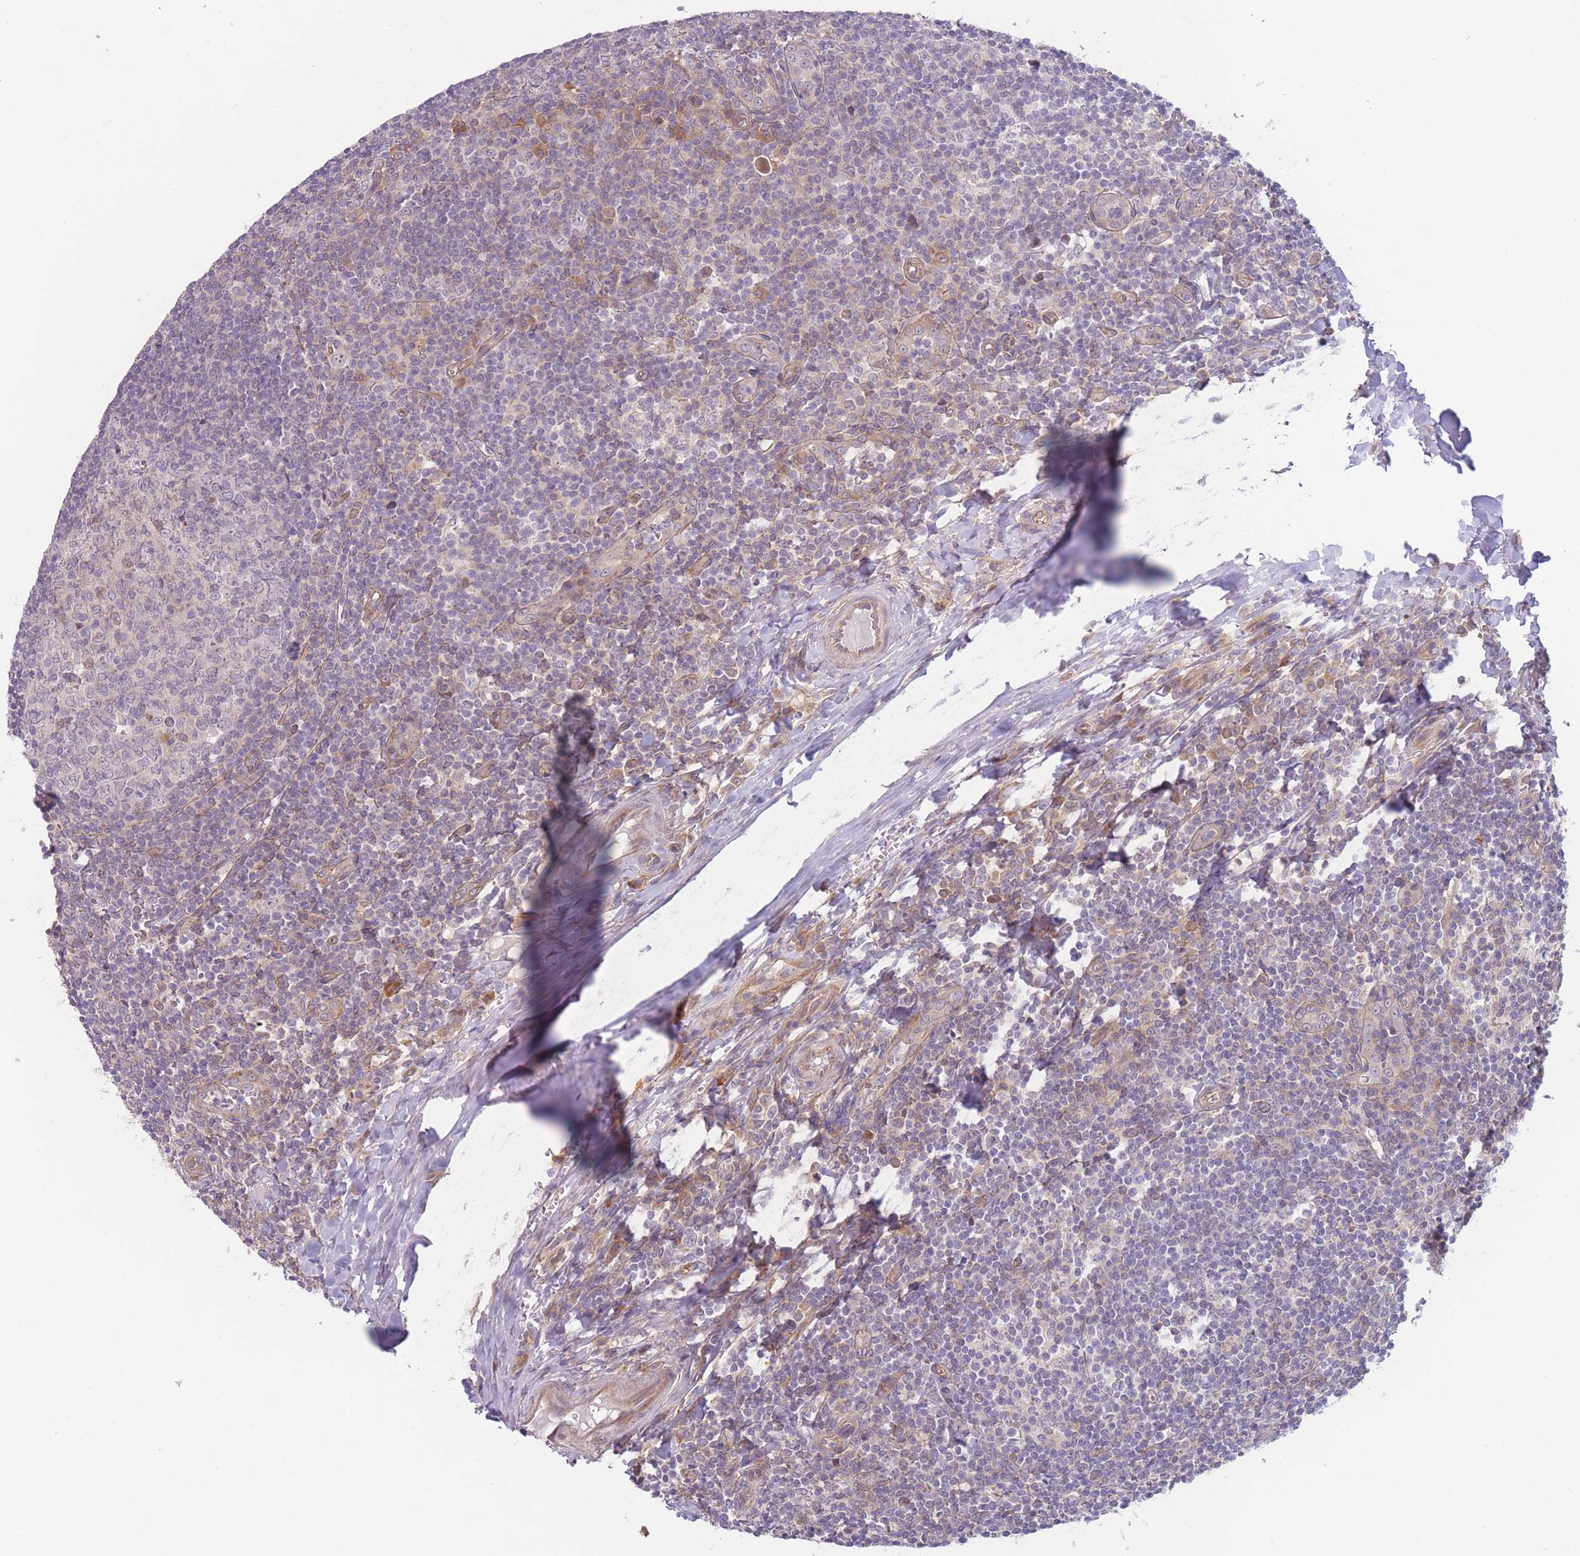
{"staining": {"intensity": "moderate", "quantity": "<25%", "location": "cytoplasmic/membranous"}, "tissue": "tonsil", "cell_type": "Germinal center cells", "image_type": "normal", "snomed": [{"axis": "morphology", "description": "Normal tissue, NOS"}, {"axis": "topography", "description": "Tonsil"}], "caption": "A histopathology image of tonsil stained for a protein displays moderate cytoplasmic/membranous brown staining in germinal center cells.", "gene": "WDR93", "patient": {"sex": "male", "age": 27}}